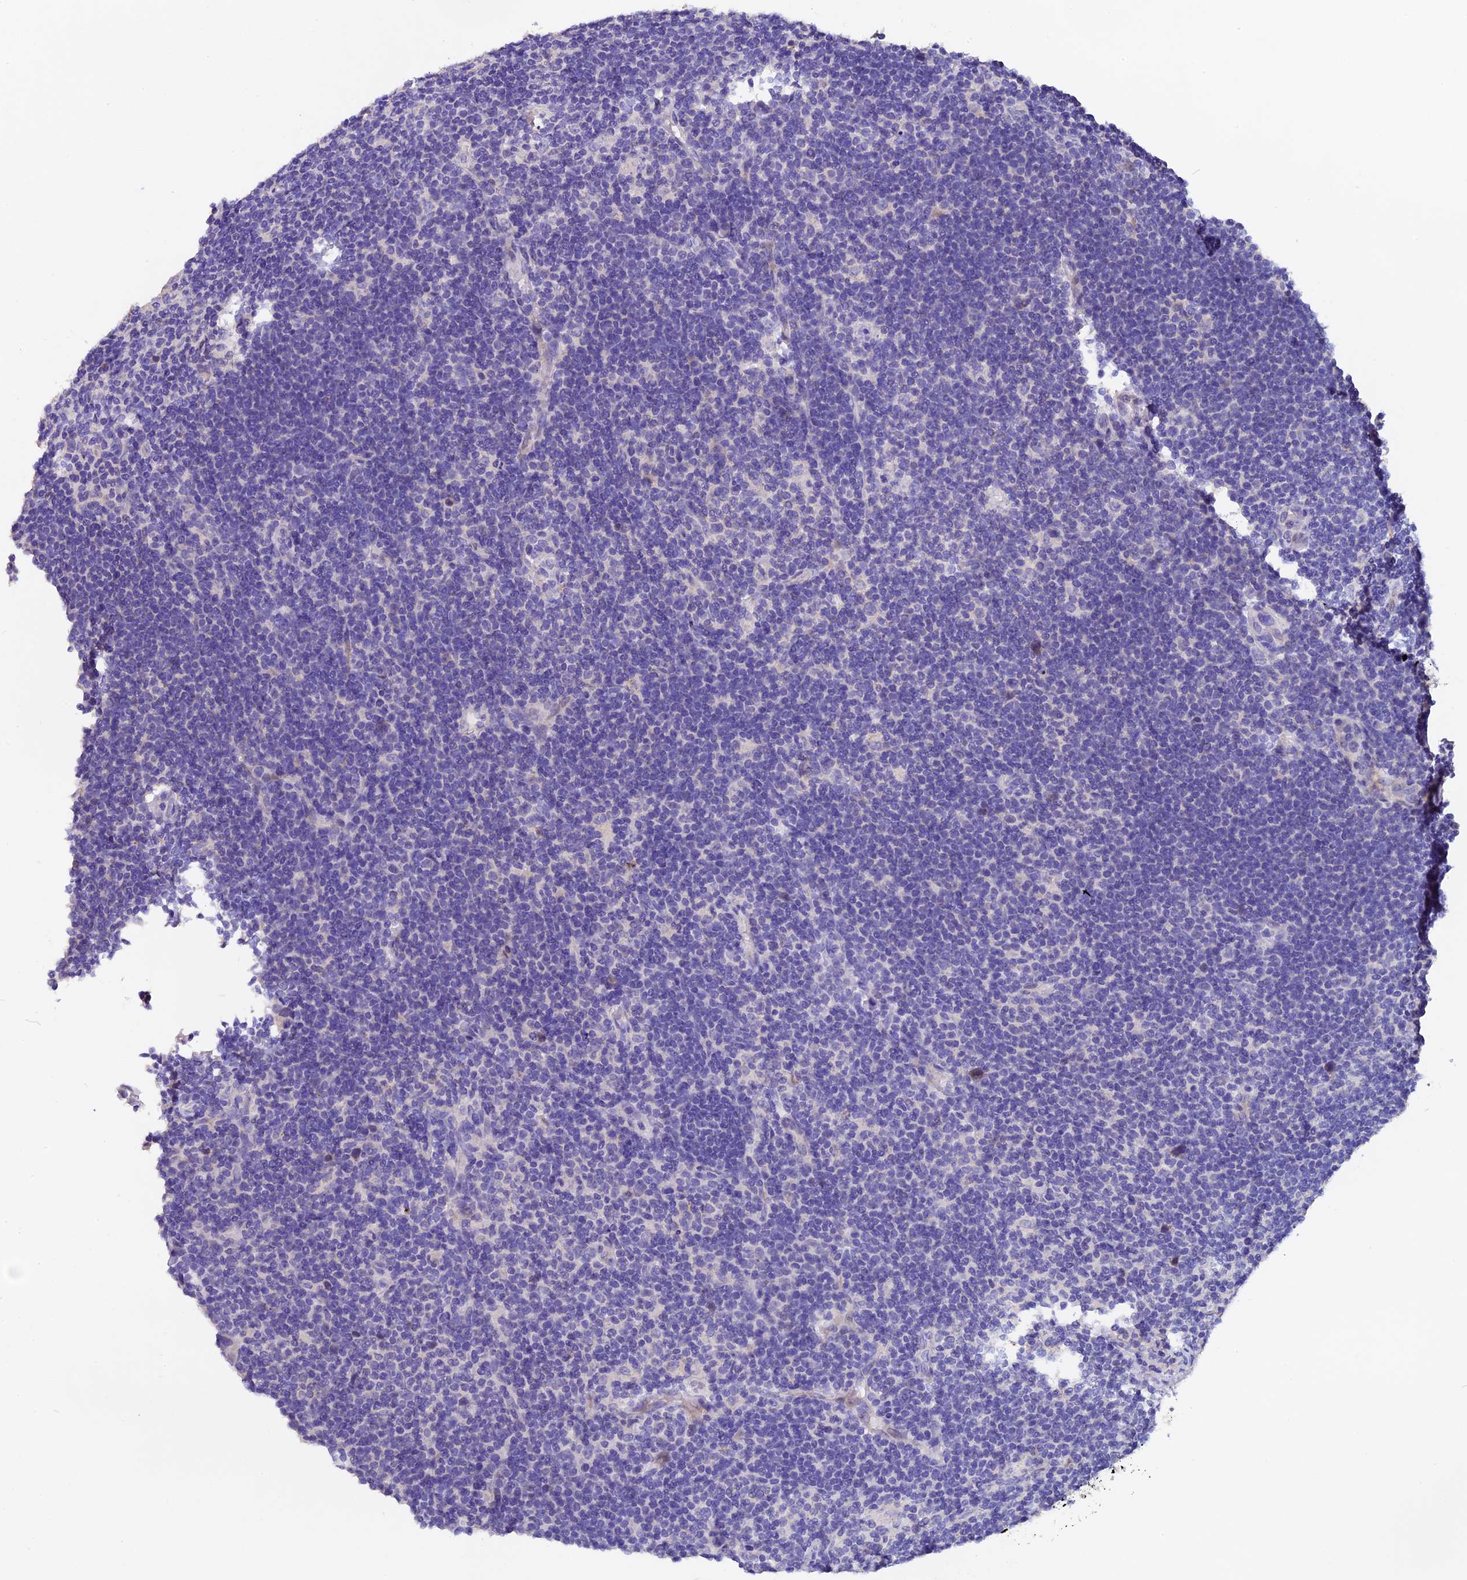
{"staining": {"intensity": "negative", "quantity": "none", "location": "none"}, "tissue": "lymphoma", "cell_type": "Tumor cells", "image_type": "cancer", "snomed": [{"axis": "morphology", "description": "Hodgkin's disease, NOS"}, {"axis": "topography", "description": "Lymph node"}], "caption": "This is a photomicrograph of IHC staining of lymphoma, which shows no expression in tumor cells.", "gene": "FBXW9", "patient": {"sex": "female", "age": 57}}